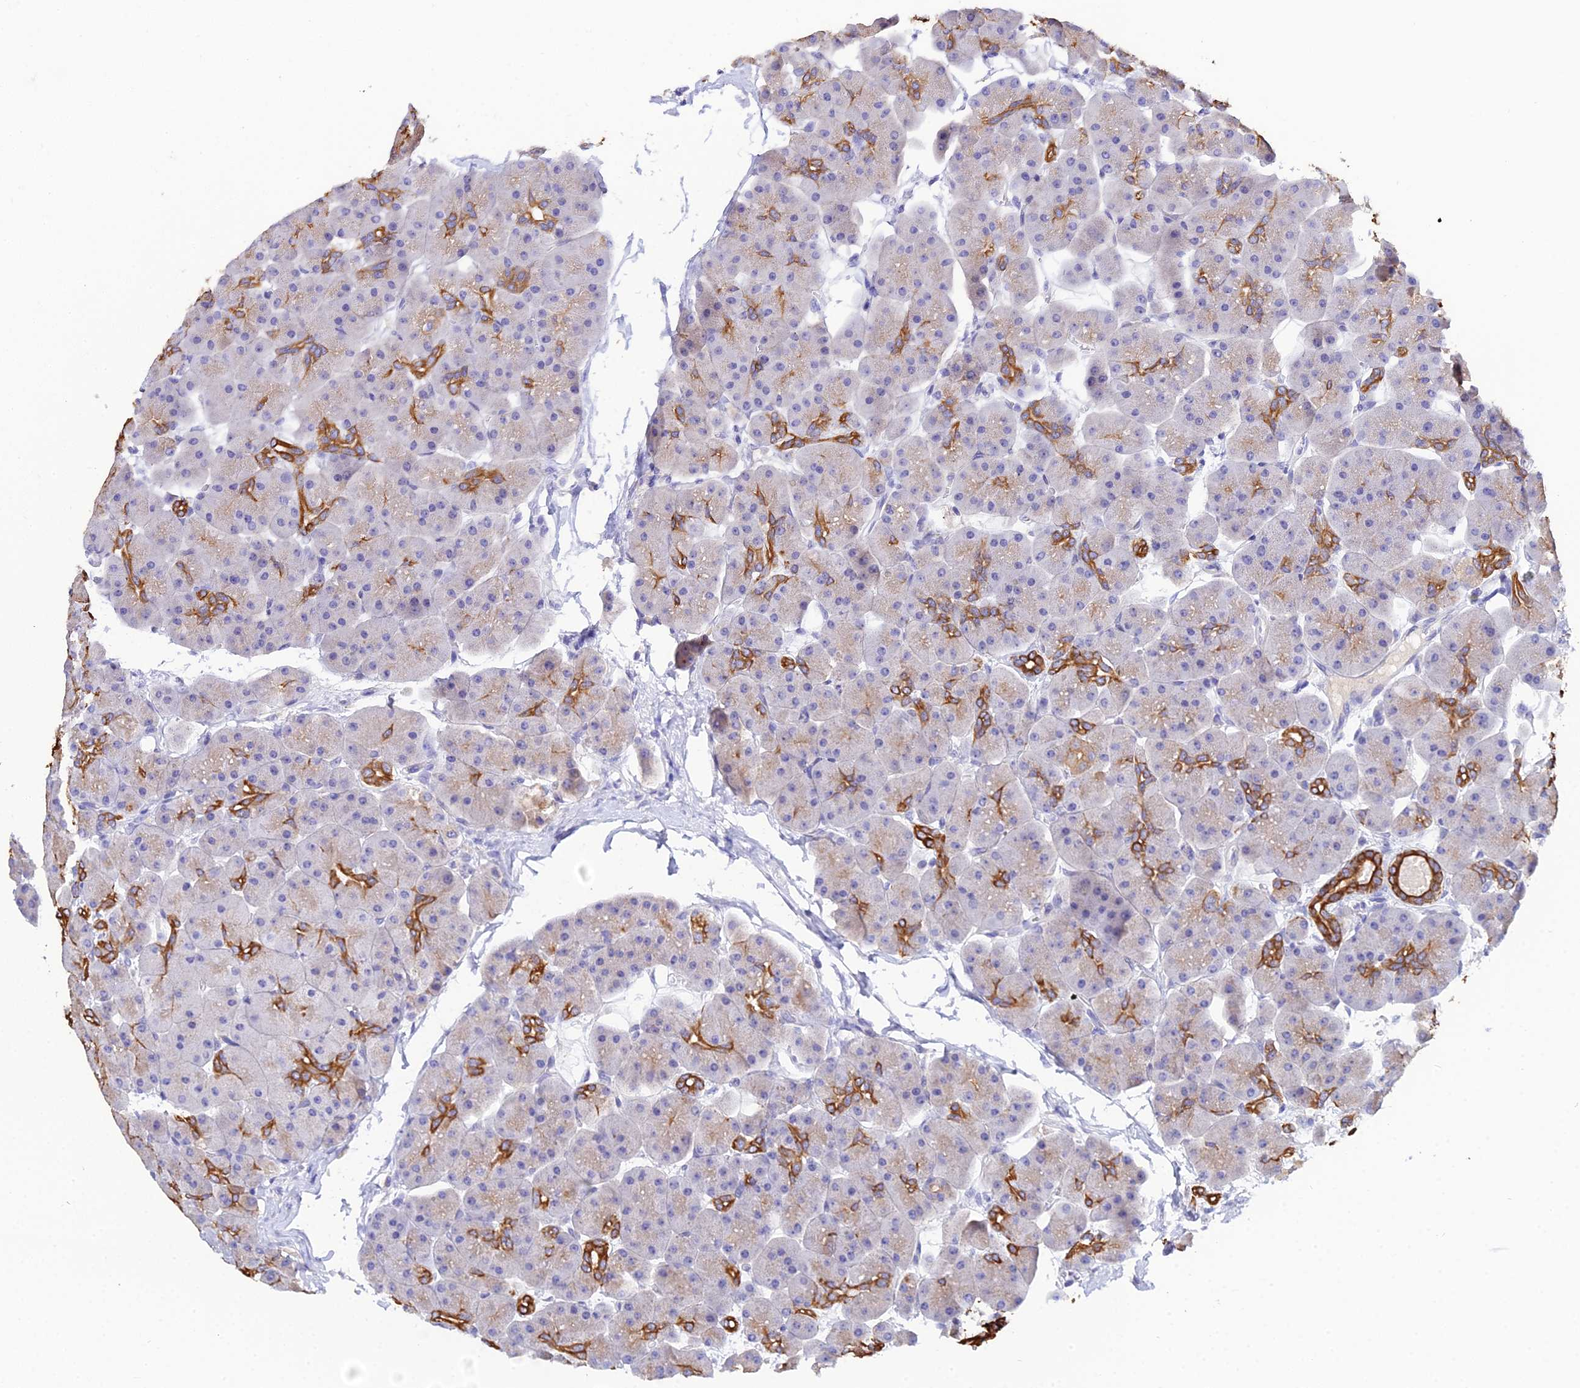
{"staining": {"intensity": "strong", "quantity": "25%-75%", "location": "cytoplasmic/membranous"}, "tissue": "pancreas", "cell_type": "Exocrine glandular cells", "image_type": "normal", "snomed": [{"axis": "morphology", "description": "Normal tissue, NOS"}, {"axis": "topography", "description": "Pancreas"}], "caption": "Approximately 25%-75% of exocrine glandular cells in unremarkable pancreas demonstrate strong cytoplasmic/membranous protein expression as visualized by brown immunohistochemical staining.", "gene": "ZXDA", "patient": {"sex": "male", "age": 66}}